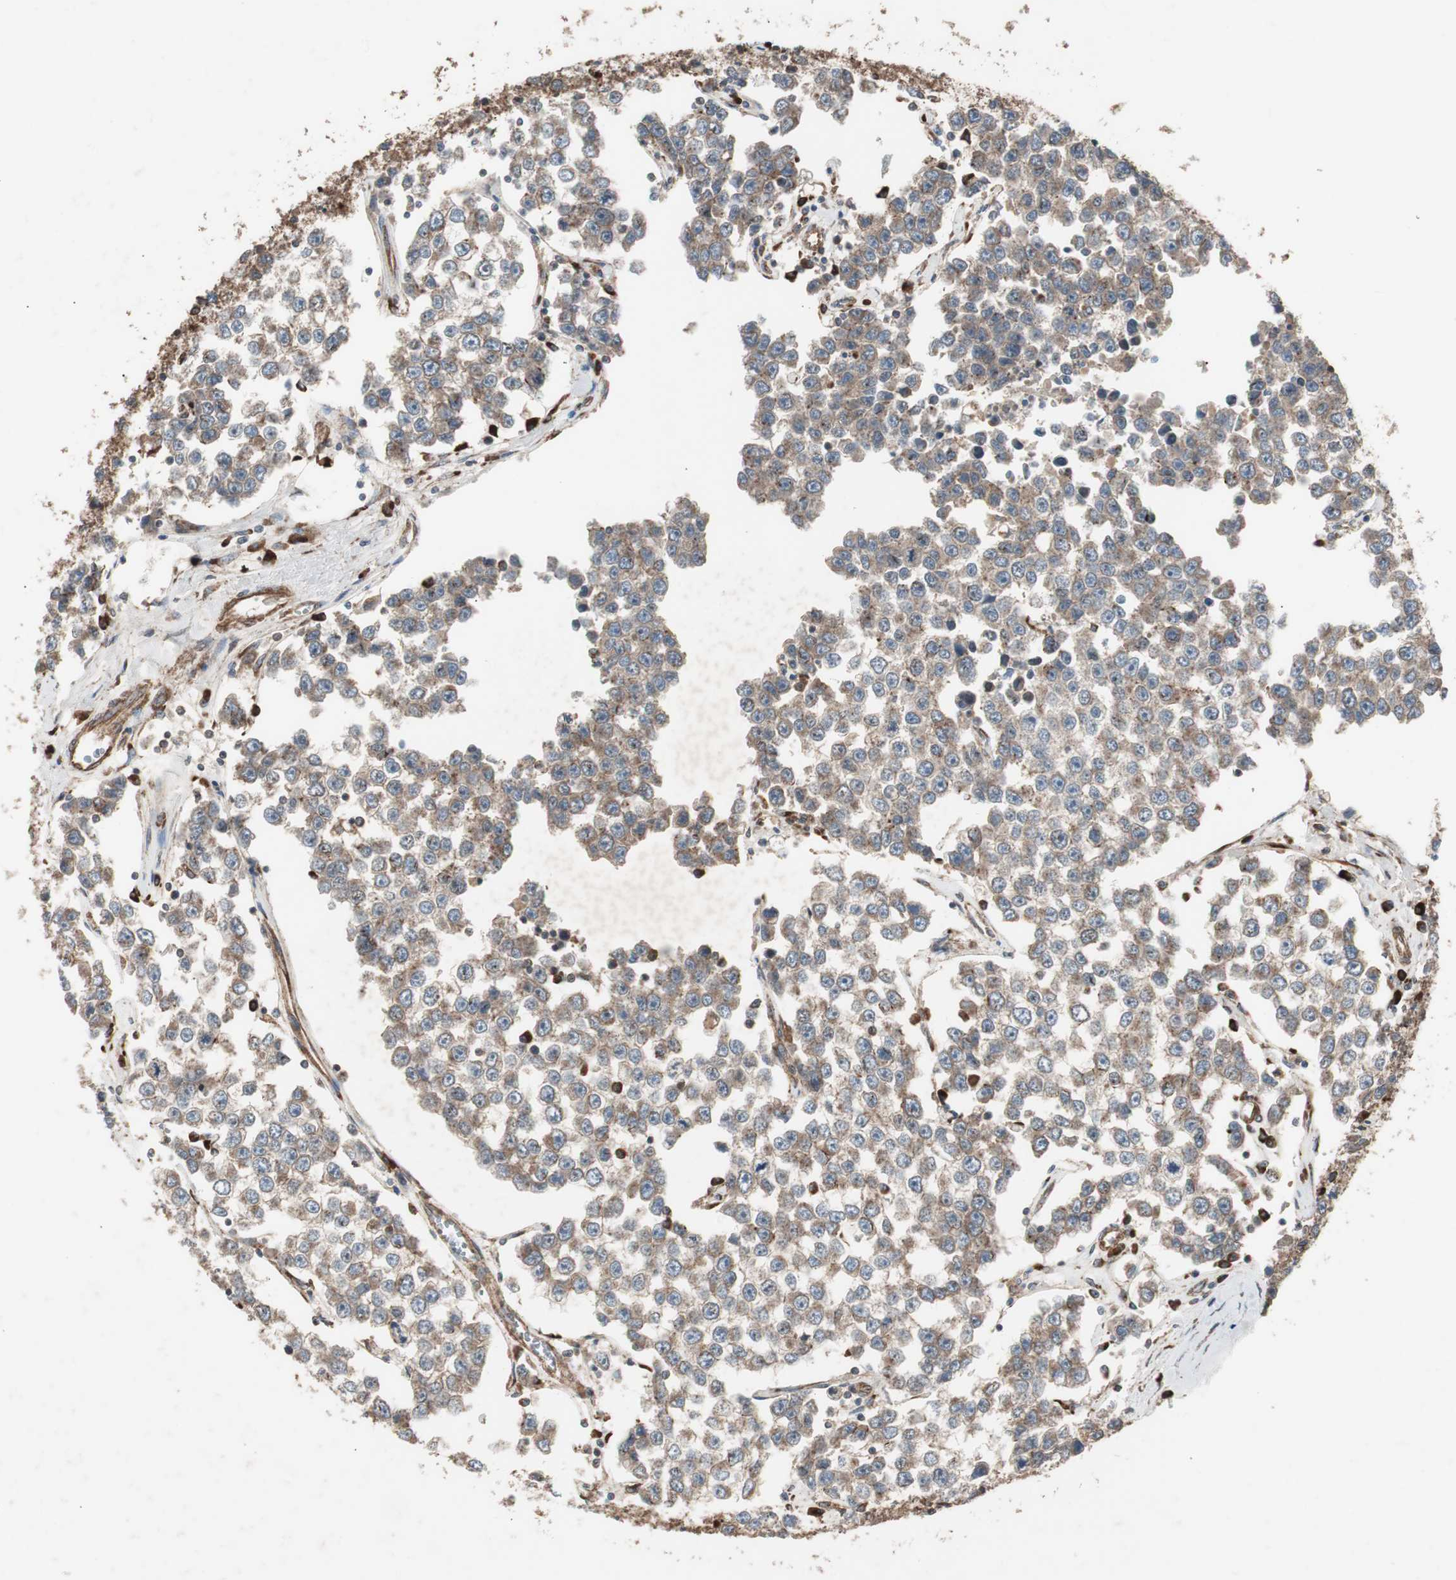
{"staining": {"intensity": "moderate", "quantity": ">75%", "location": "cytoplasmic/membranous"}, "tissue": "testis cancer", "cell_type": "Tumor cells", "image_type": "cancer", "snomed": [{"axis": "morphology", "description": "Seminoma, NOS"}, {"axis": "morphology", "description": "Carcinoma, Embryonal, NOS"}, {"axis": "topography", "description": "Testis"}], "caption": "Testis cancer (embryonal carcinoma) stained for a protein demonstrates moderate cytoplasmic/membranous positivity in tumor cells.", "gene": "LZTS1", "patient": {"sex": "male", "age": 52}}